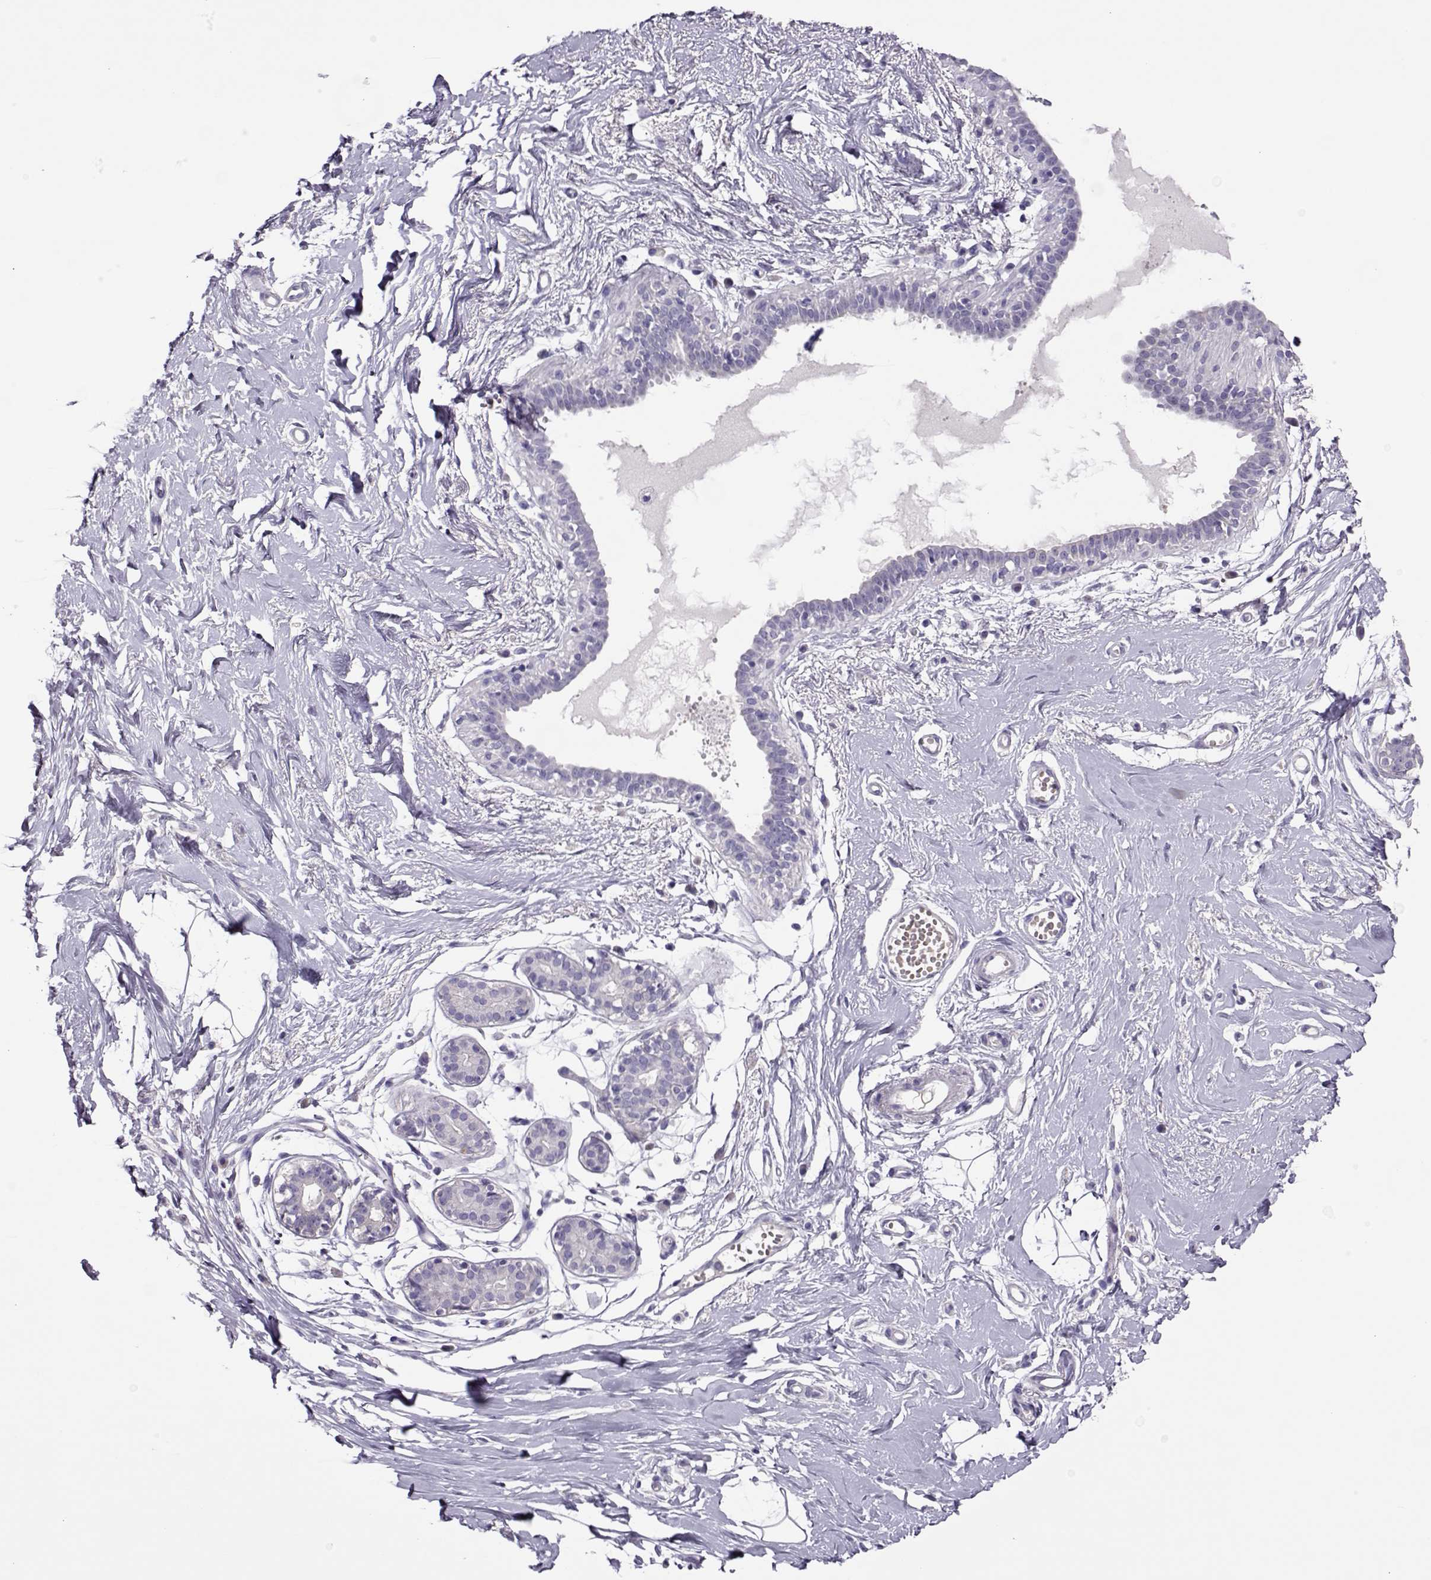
{"staining": {"intensity": "negative", "quantity": "none", "location": "none"}, "tissue": "breast", "cell_type": "Adipocytes", "image_type": "normal", "snomed": [{"axis": "morphology", "description": "Normal tissue, NOS"}, {"axis": "topography", "description": "Breast"}], "caption": "DAB (3,3'-diaminobenzidine) immunohistochemical staining of normal breast exhibits no significant expression in adipocytes. Nuclei are stained in blue.", "gene": "LINGO1", "patient": {"sex": "female", "age": 49}}